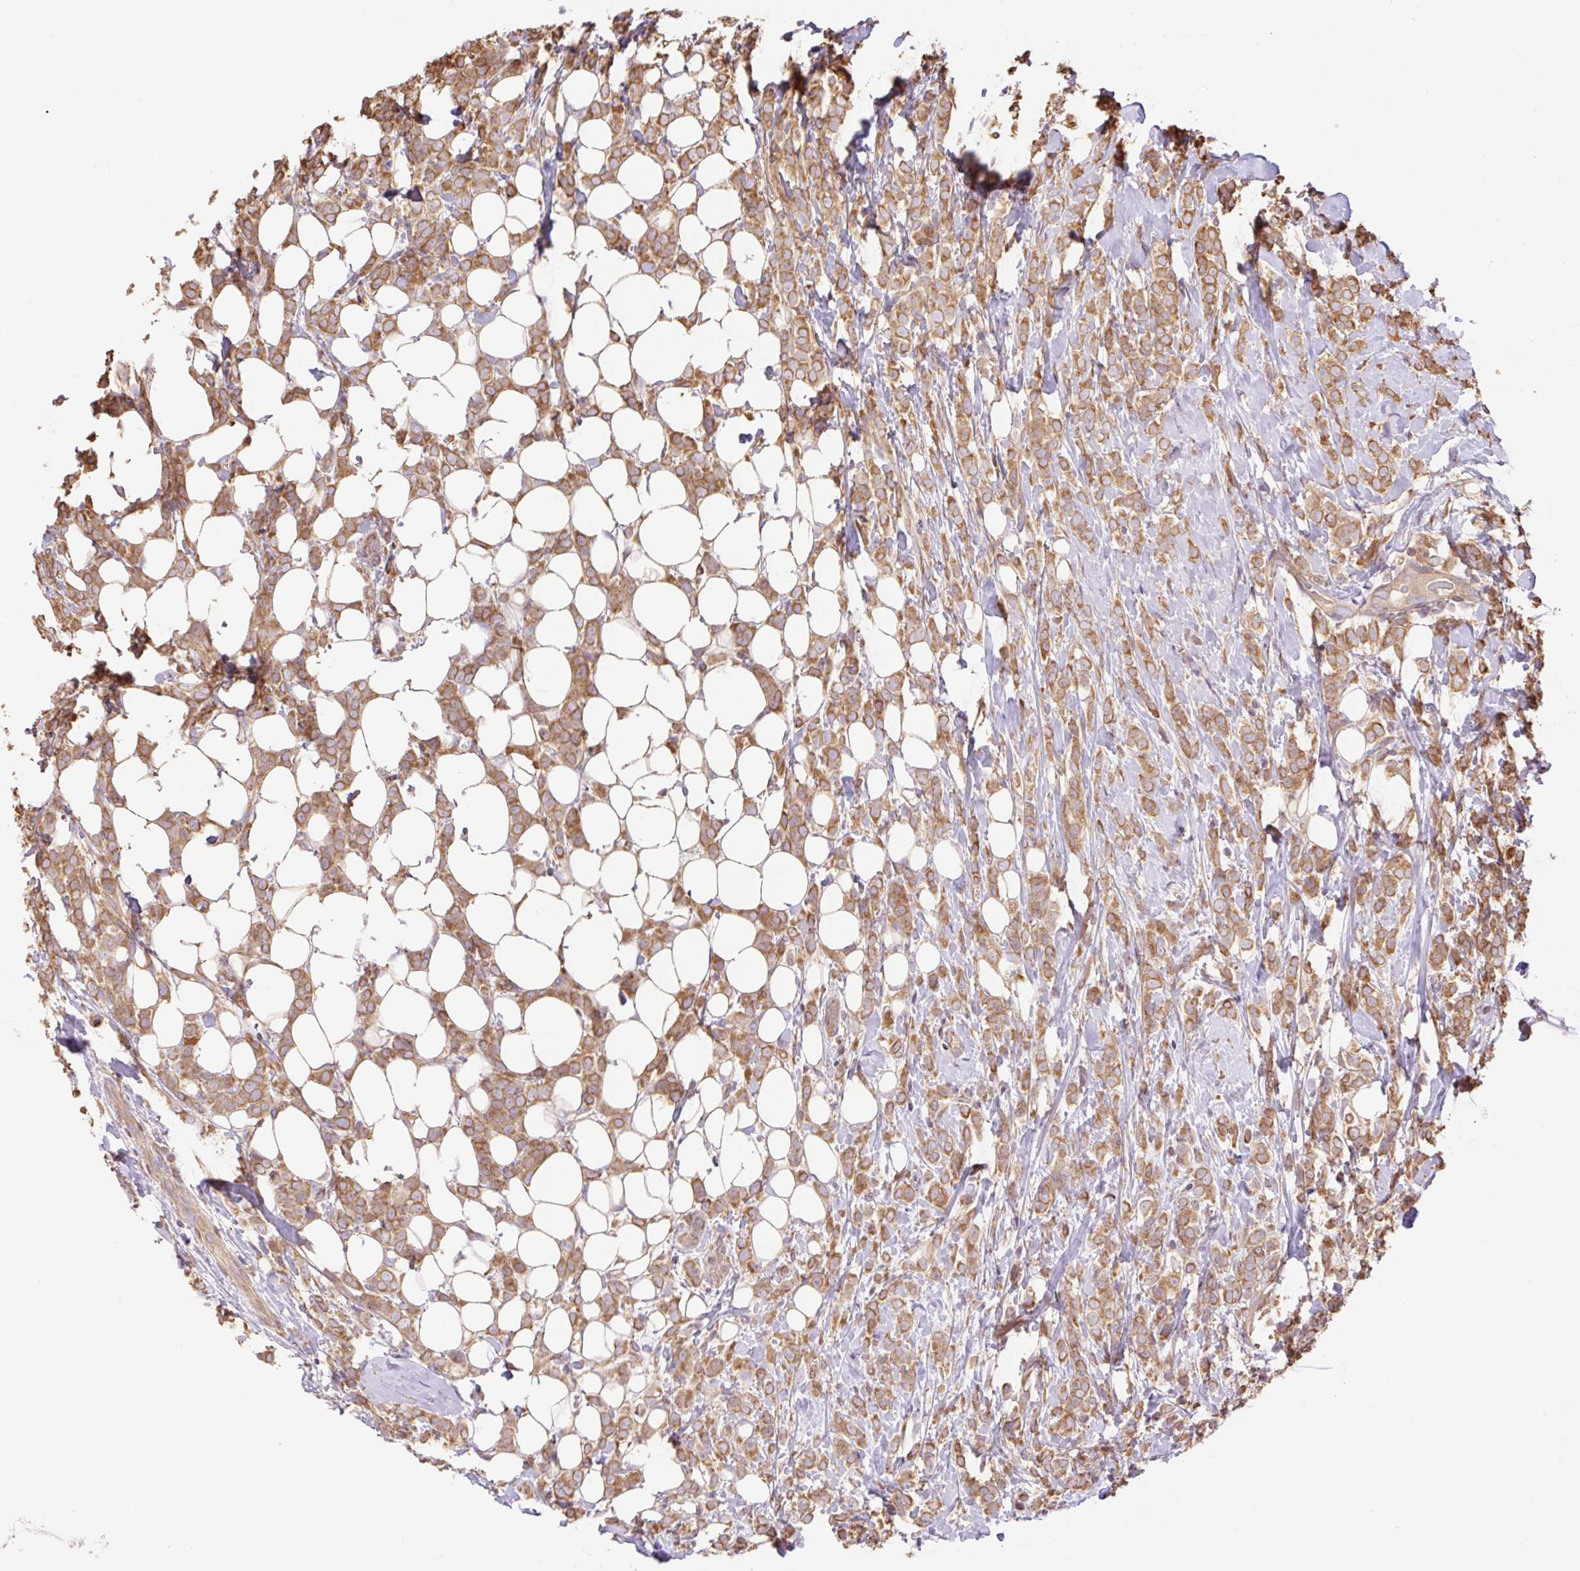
{"staining": {"intensity": "moderate", "quantity": ">75%", "location": "cytoplasmic/membranous"}, "tissue": "breast cancer", "cell_type": "Tumor cells", "image_type": "cancer", "snomed": [{"axis": "morphology", "description": "Lobular carcinoma"}, {"axis": "topography", "description": "Breast"}], "caption": "Protein staining by immunohistochemistry reveals moderate cytoplasmic/membranous positivity in approximately >75% of tumor cells in lobular carcinoma (breast). (Brightfield microscopy of DAB IHC at high magnification).", "gene": "DESI1", "patient": {"sex": "female", "age": 49}}